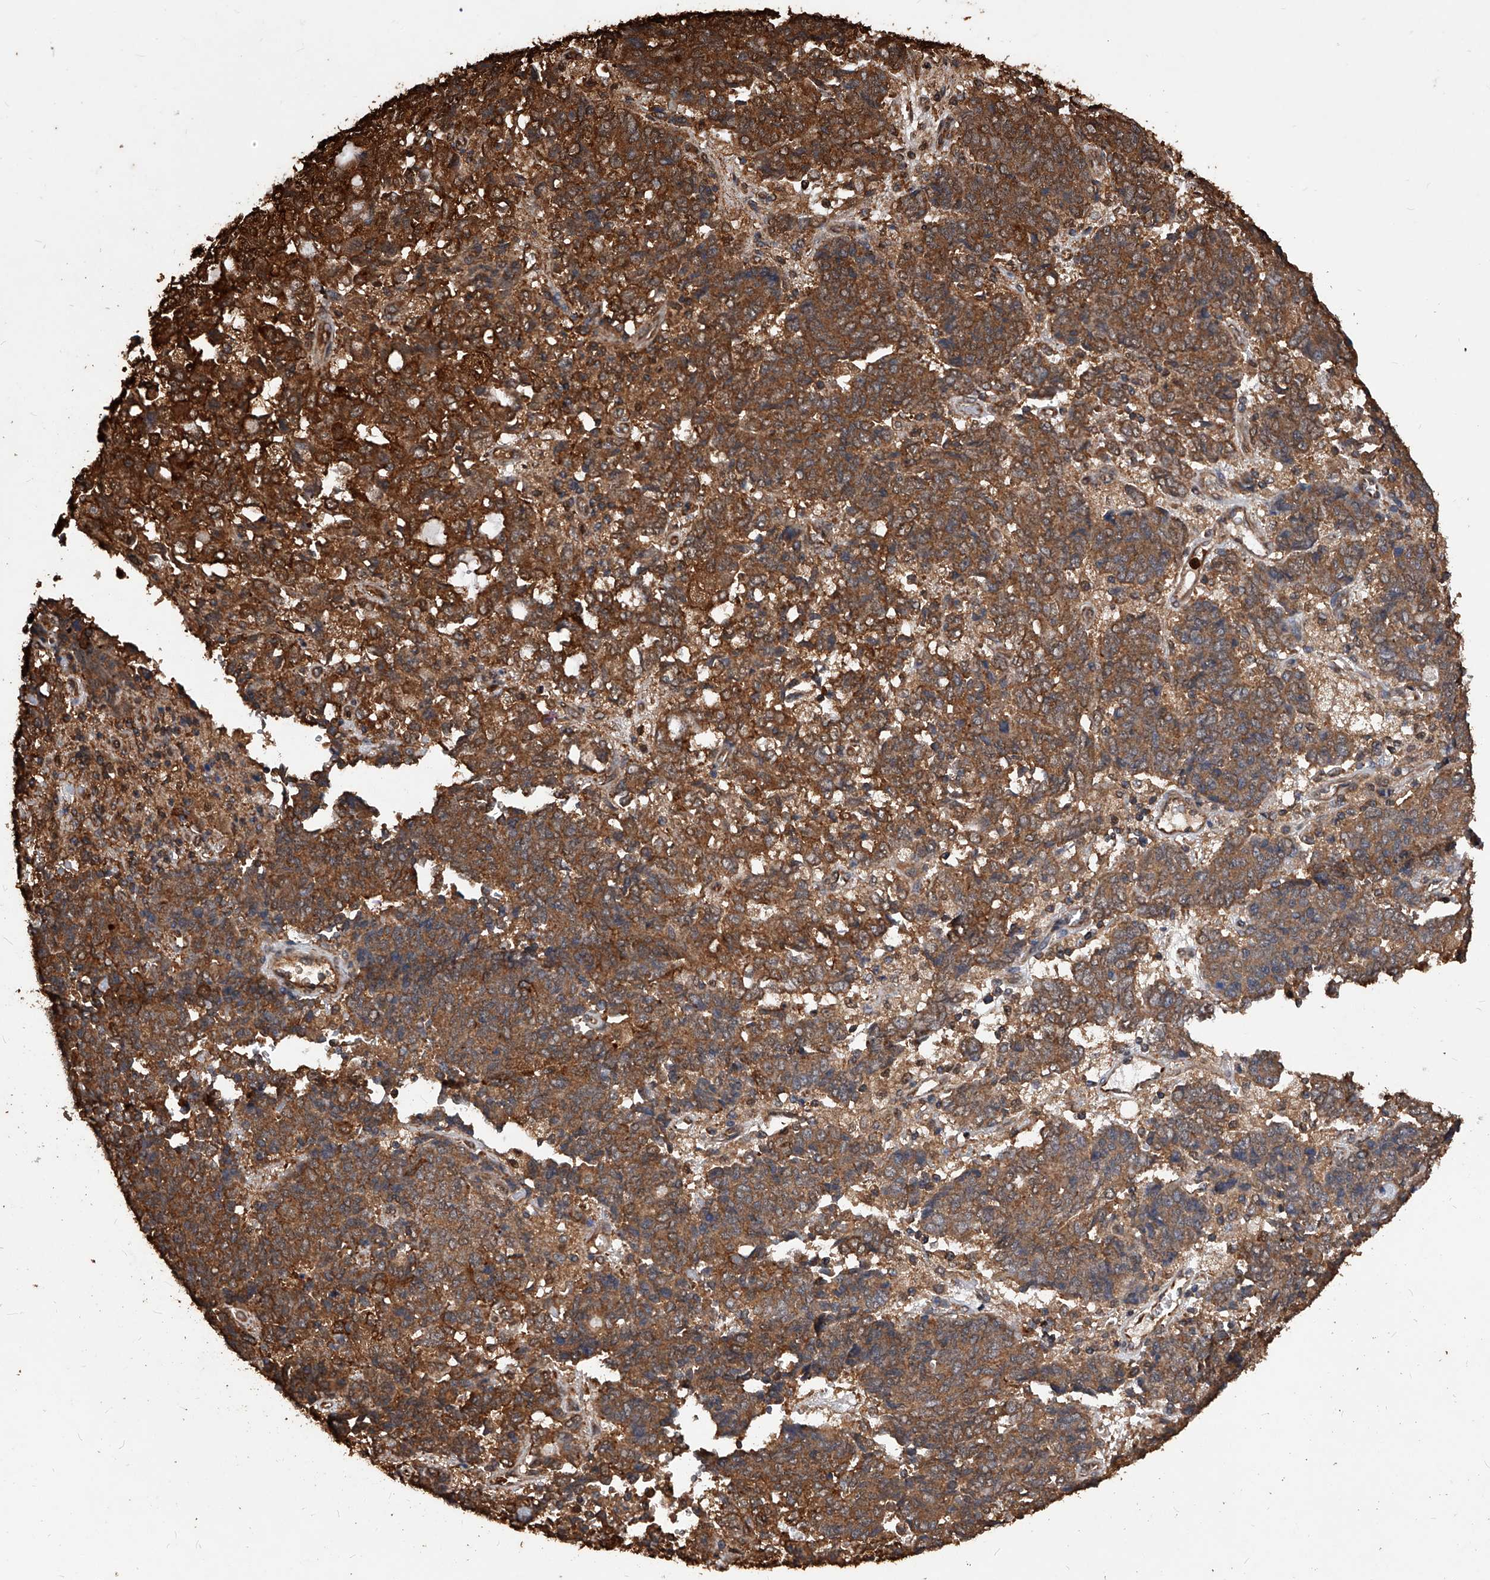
{"staining": {"intensity": "strong", "quantity": ">75%", "location": "cytoplasmic/membranous"}, "tissue": "endometrial cancer", "cell_type": "Tumor cells", "image_type": "cancer", "snomed": [{"axis": "morphology", "description": "Adenocarcinoma, NOS"}, {"axis": "topography", "description": "Endometrium"}], "caption": "Brown immunohistochemical staining in endometrial adenocarcinoma shows strong cytoplasmic/membranous expression in about >75% of tumor cells.", "gene": "UCP2", "patient": {"sex": "female", "age": 80}}